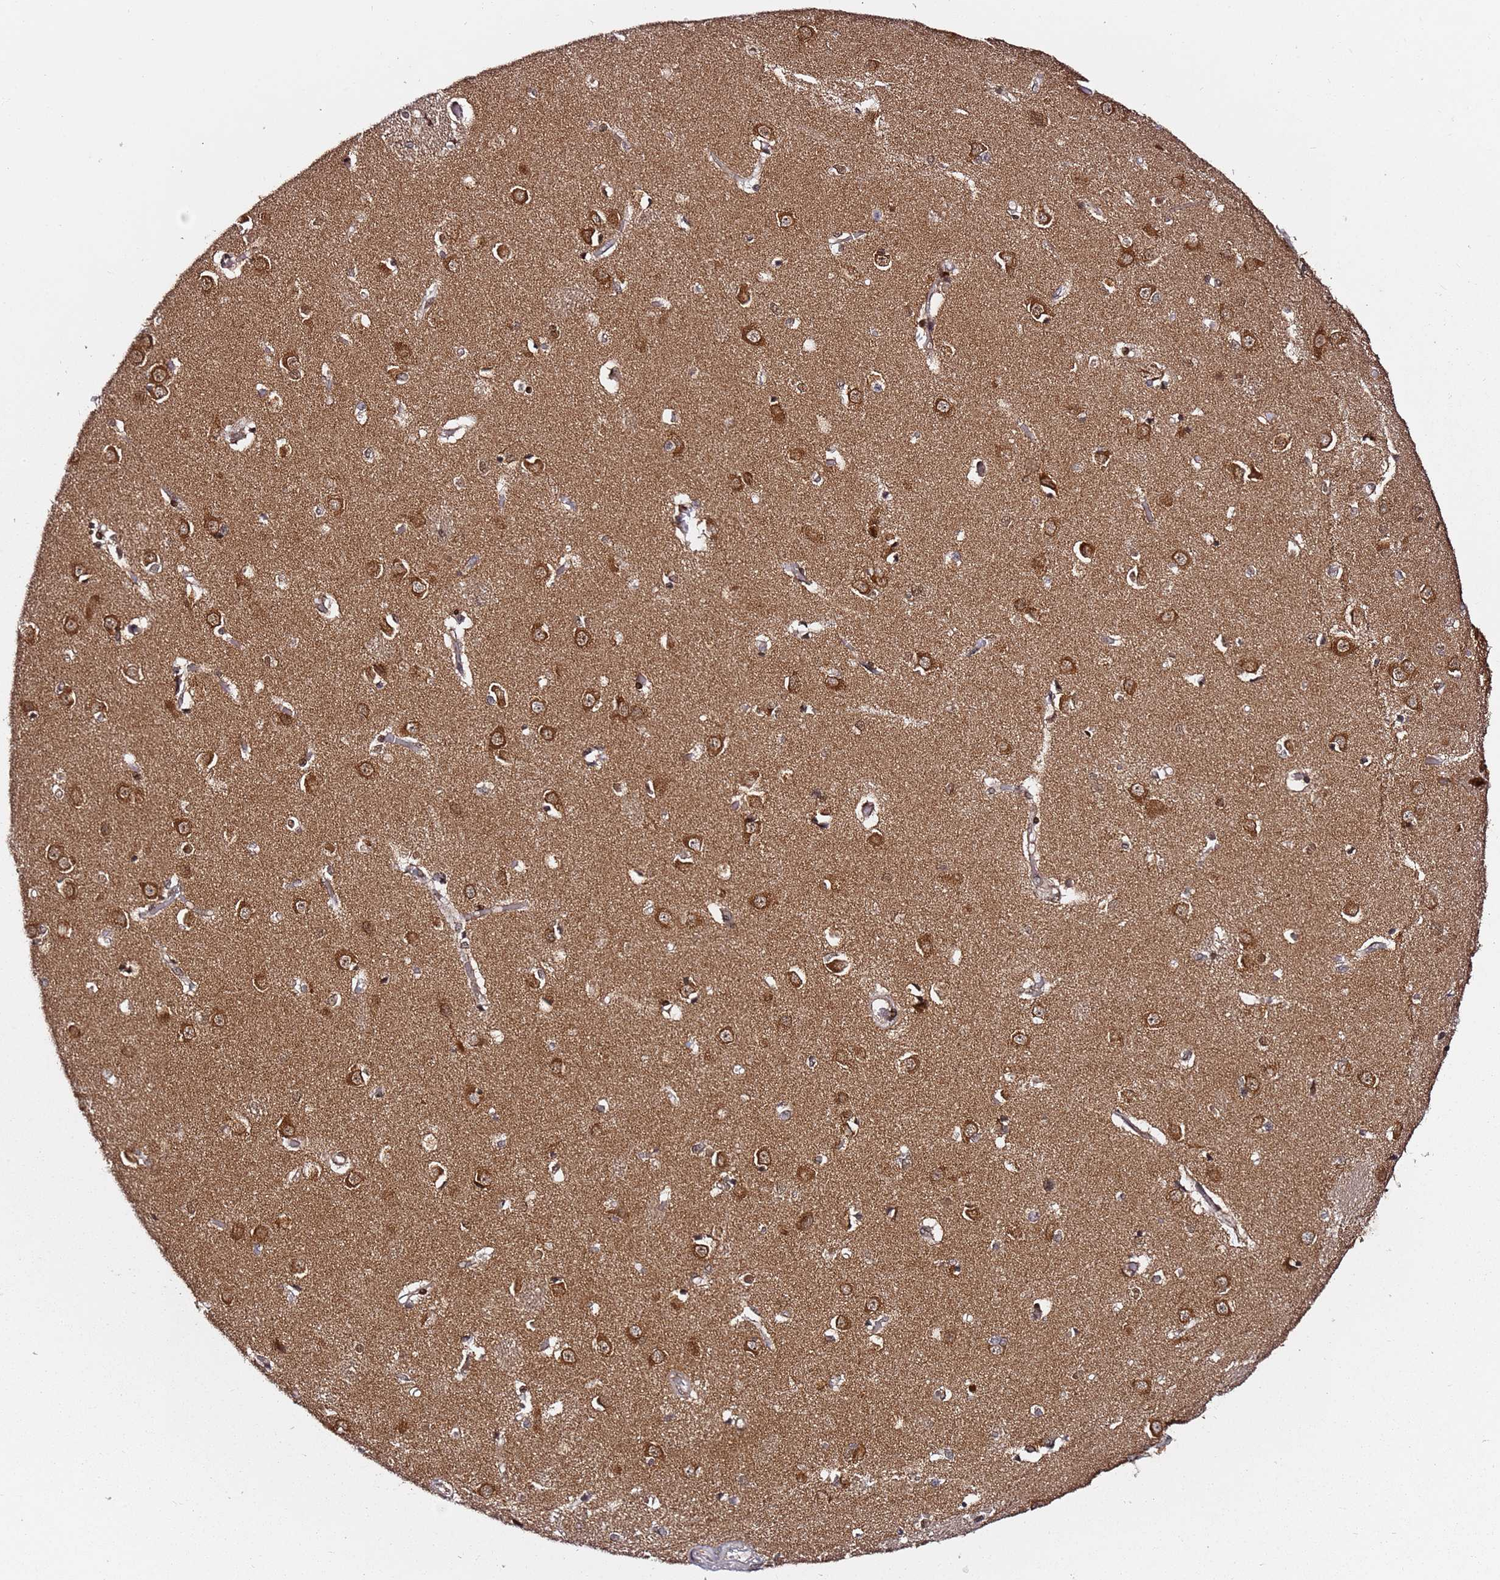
{"staining": {"intensity": "moderate", "quantity": "<25%", "location": "cytoplasmic/membranous"}, "tissue": "caudate", "cell_type": "Glial cells", "image_type": "normal", "snomed": [{"axis": "morphology", "description": "Normal tissue, NOS"}, {"axis": "topography", "description": "Lateral ventricle wall"}], "caption": "Immunohistochemistry image of normal caudate stained for a protein (brown), which demonstrates low levels of moderate cytoplasmic/membranous expression in approximately <25% of glial cells.", "gene": "TP53AIP1", "patient": {"sex": "male", "age": 37}}